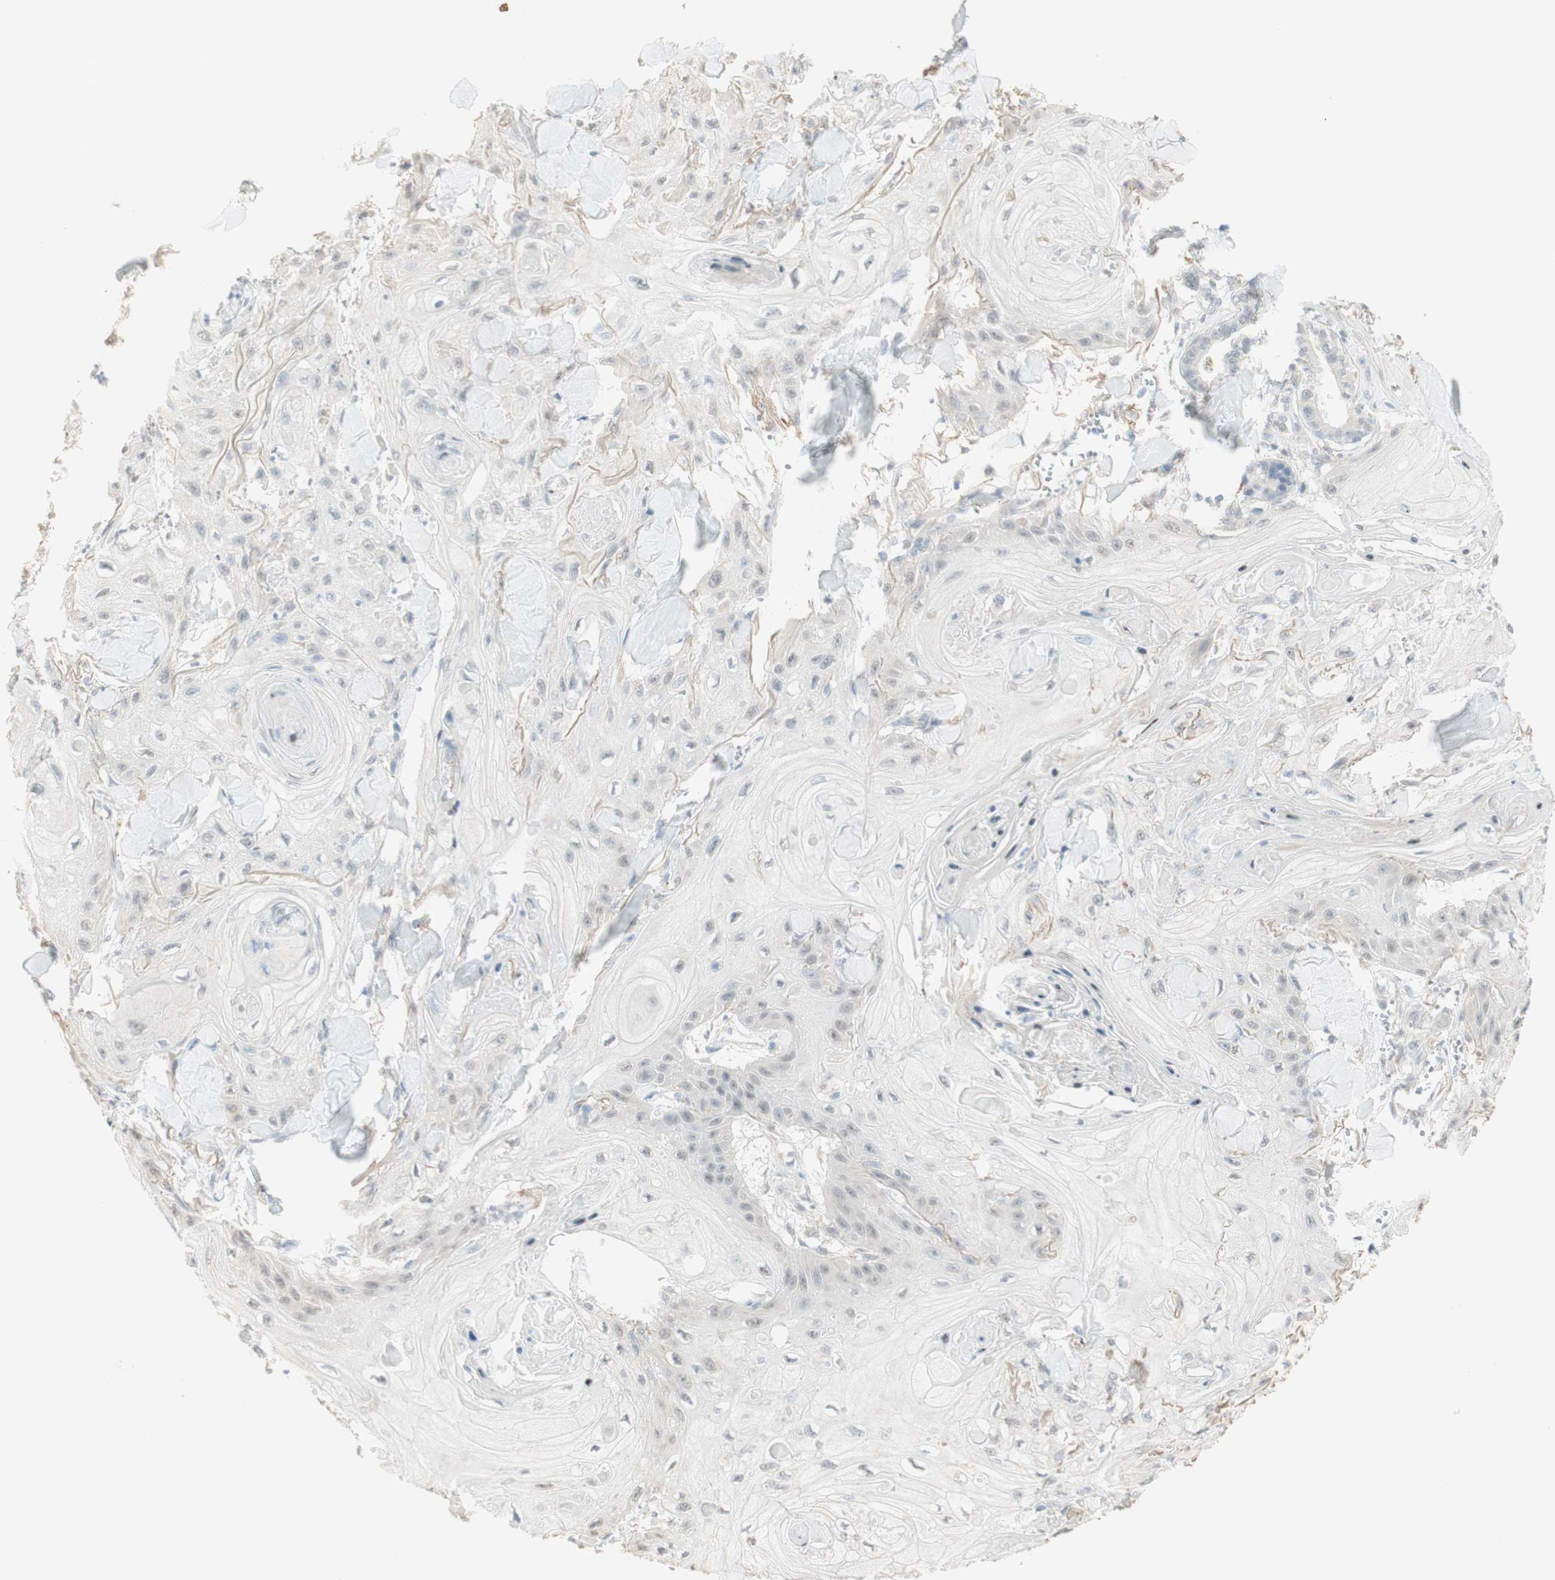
{"staining": {"intensity": "negative", "quantity": "none", "location": "none"}, "tissue": "skin cancer", "cell_type": "Tumor cells", "image_type": "cancer", "snomed": [{"axis": "morphology", "description": "Squamous cell carcinoma, NOS"}, {"axis": "topography", "description": "Skin"}], "caption": "This is a image of immunohistochemistry (IHC) staining of skin squamous cell carcinoma, which shows no positivity in tumor cells. (Brightfield microscopy of DAB (3,3'-diaminobenzidine) immunohistochemistry at high magnification).", "gene": "MUC3A", "patient": {"sex": "male", "age": 74}}